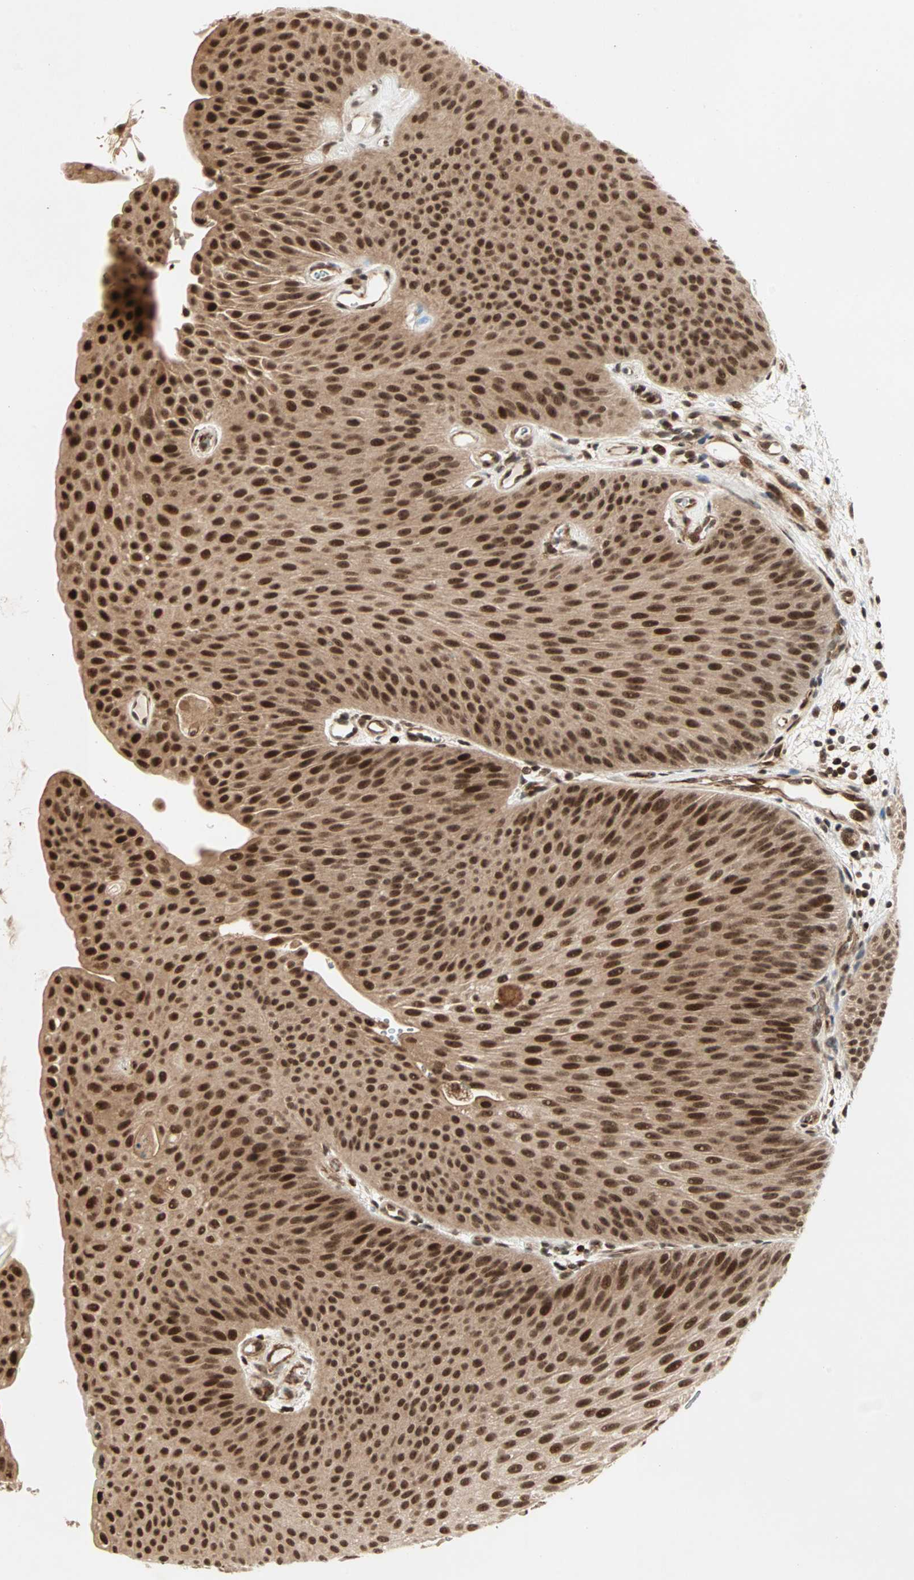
{"staining": {"intensity": "strong", "quantity": ">75%", "location": "cytoplasmic/membranous,nuclear"}, "tissue": "urothelial cancer", "cell_type": "Tumor cells", "image_type": "cancer", "snomed": [{"axis": "morphology", "description": "Urothelial carcinoma, Low grade"}, {"axis": "topography", "description": "Urinary bladder"}], "caption": "Human urothelial cancer stained for a protein (brown) displays strong cytoplasmic/membranous and nuclear positive staining in about >75% of tumor cells.", "gene": "ZBED9", "patient": {"sex": "female", "age": 60}}